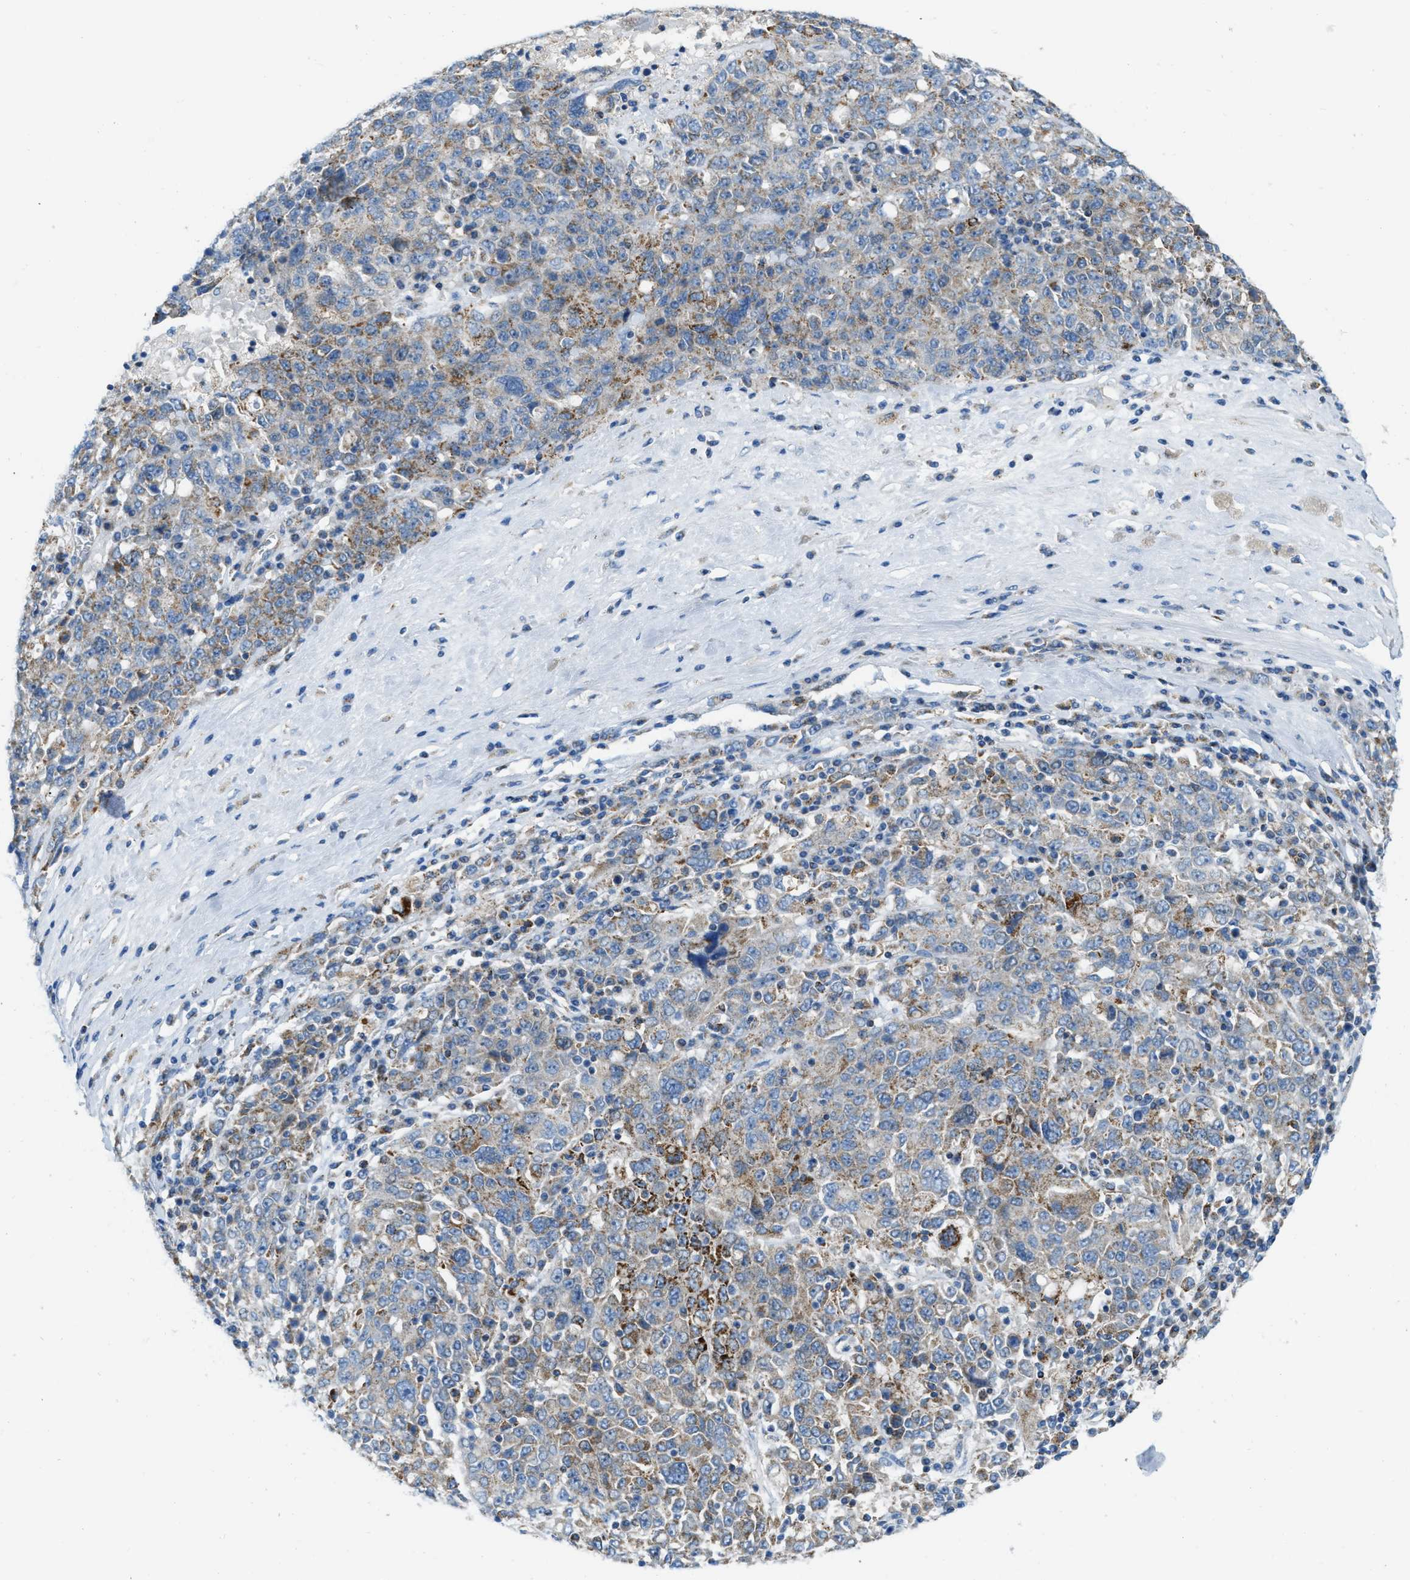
{"staining": {"intensity": "moderate", "quantity": "<25%", "location": "cytoplasmic/membranous"}, "tissue": "ovarian cancer", "cell_type": "Tumor cells", "image_type": "cancer", "snomed": [{"axis": "morphology", "description": "Carcinoma, endometroid"}, {"axis": "topography", "description": "Ovary"}], "caption": "Immunohistochemical staining of human ovarian cancer (endometroid carcinoma) demonstrates low levels of moderate cytoplasmic/membranous protein expression in approximately <25% of tumor cells.", "gene": "JADE1", "patient": {"sex": "female", "age": 62}}